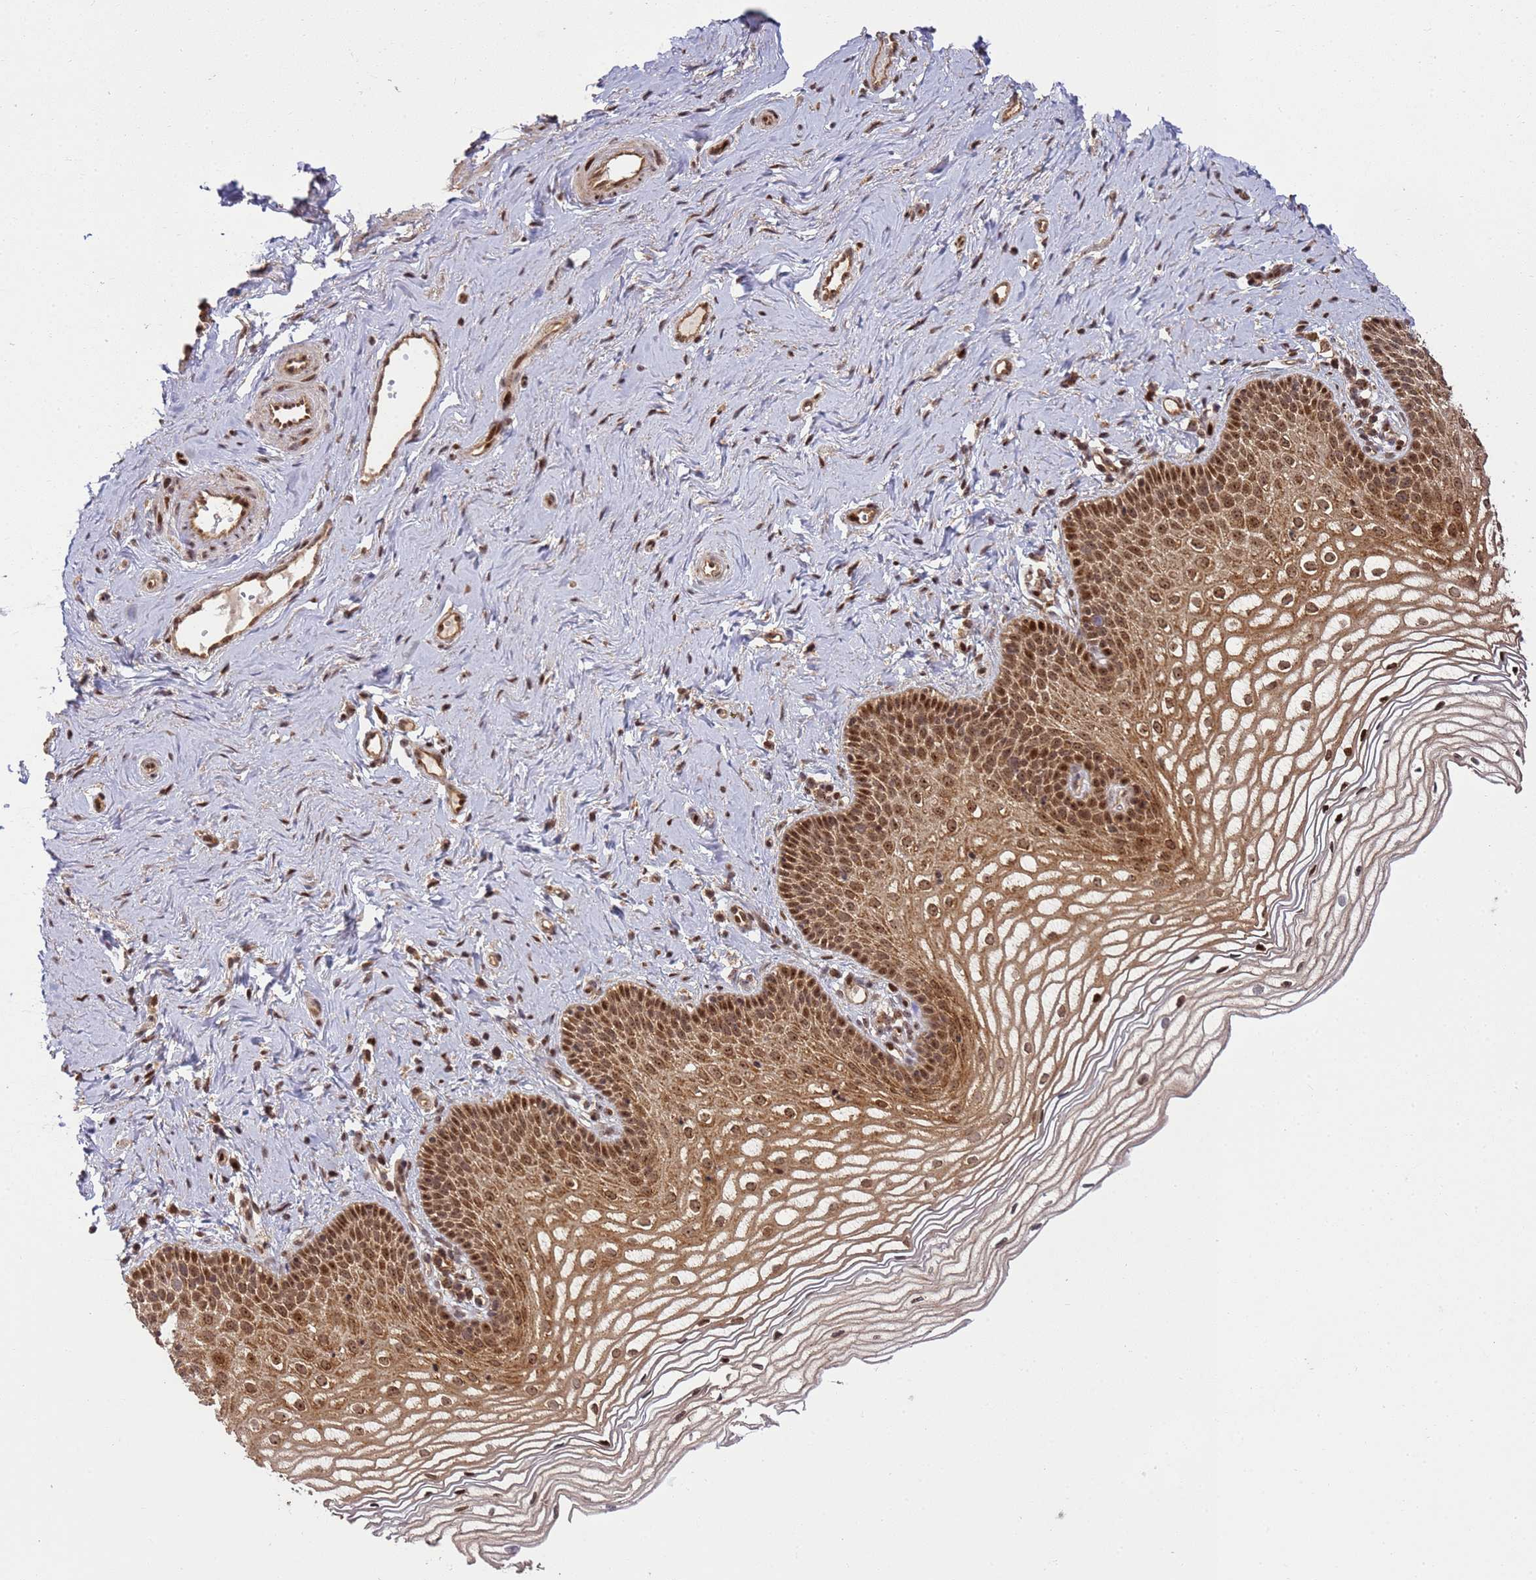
{"staining": {"intensity": "strong", "quantity": "25%-75%", "location": "cytoplasmic/membranous,nuclear"}, "tissue": "vagina", "cell_type": "Squamous epithelial cells", "image_type": "normal", "snomed": [{"axis": "morphology", "description": "Normal tissue, NOS"}, {"axis": "topography", "description": "Vagina"}], "caption": "IHC micrograph of unremarkable human vagina stained for a protein (brown), which shows high levels of strong cytoplasmic/membranous,nuclear expression in approximately 25%-75% of squamous epithelial cells.", "gene": "PEX14", "patient": {"sex": "female", "age": 56}}